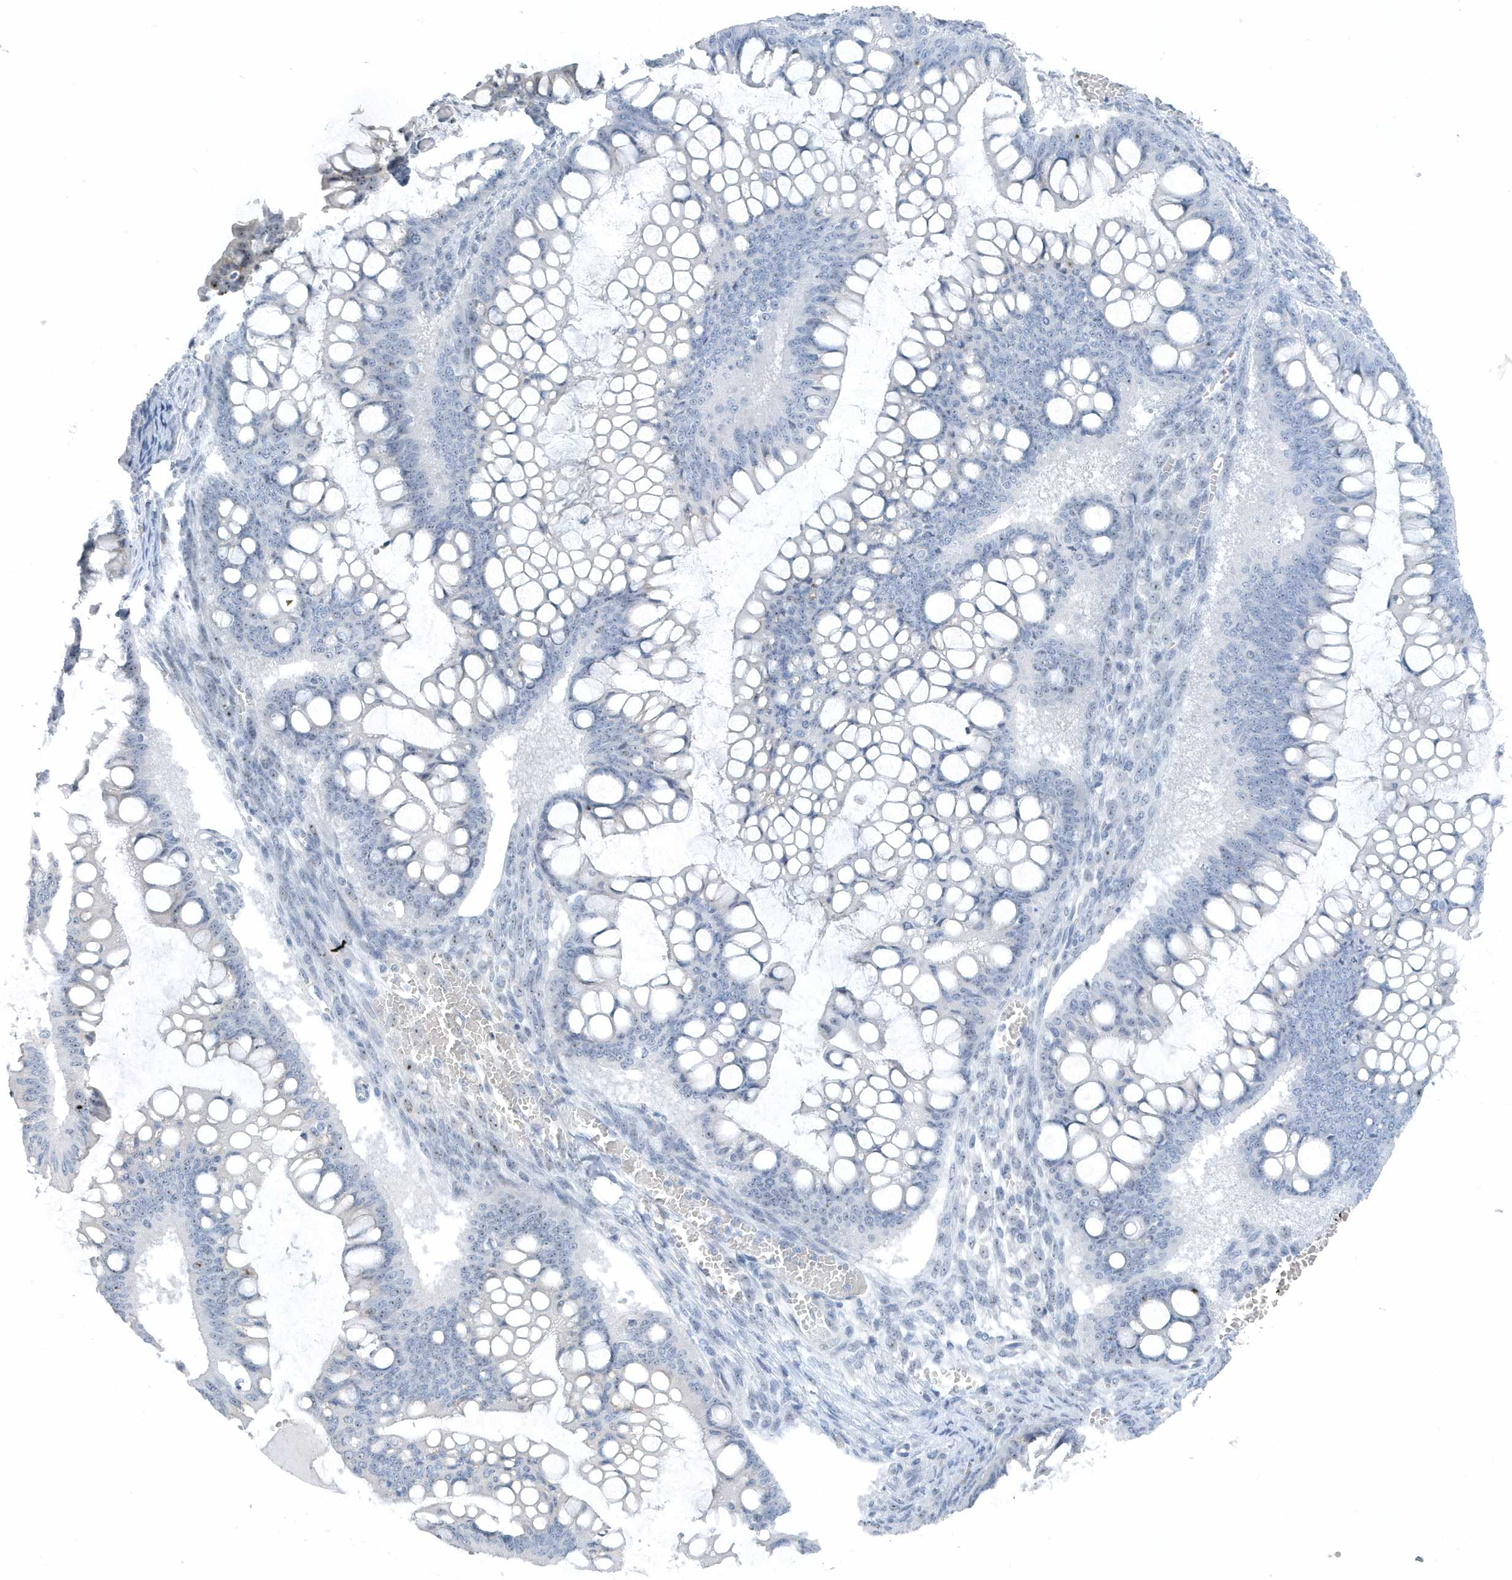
{"staining": {"intensity": "negative", "quantity": "none", "location": "none"}, "tissue": "ovarian cancer", "cell_type": "Tumor cells", "image_type": "cancer", "snomed": [{"axis": "morphology", "description": "Cystadenocarcinoma, mucinous, NOS"}, {"axis": "topography", "description": "Ovary"}], "caption": "Immunohistochemistry (IHC) of human ovarian mucinous cystadenocarcinoma demonstrates no staining in tumor cells.", "gene": "RPF2", "patient": {"sex": "female", "age": 73}}